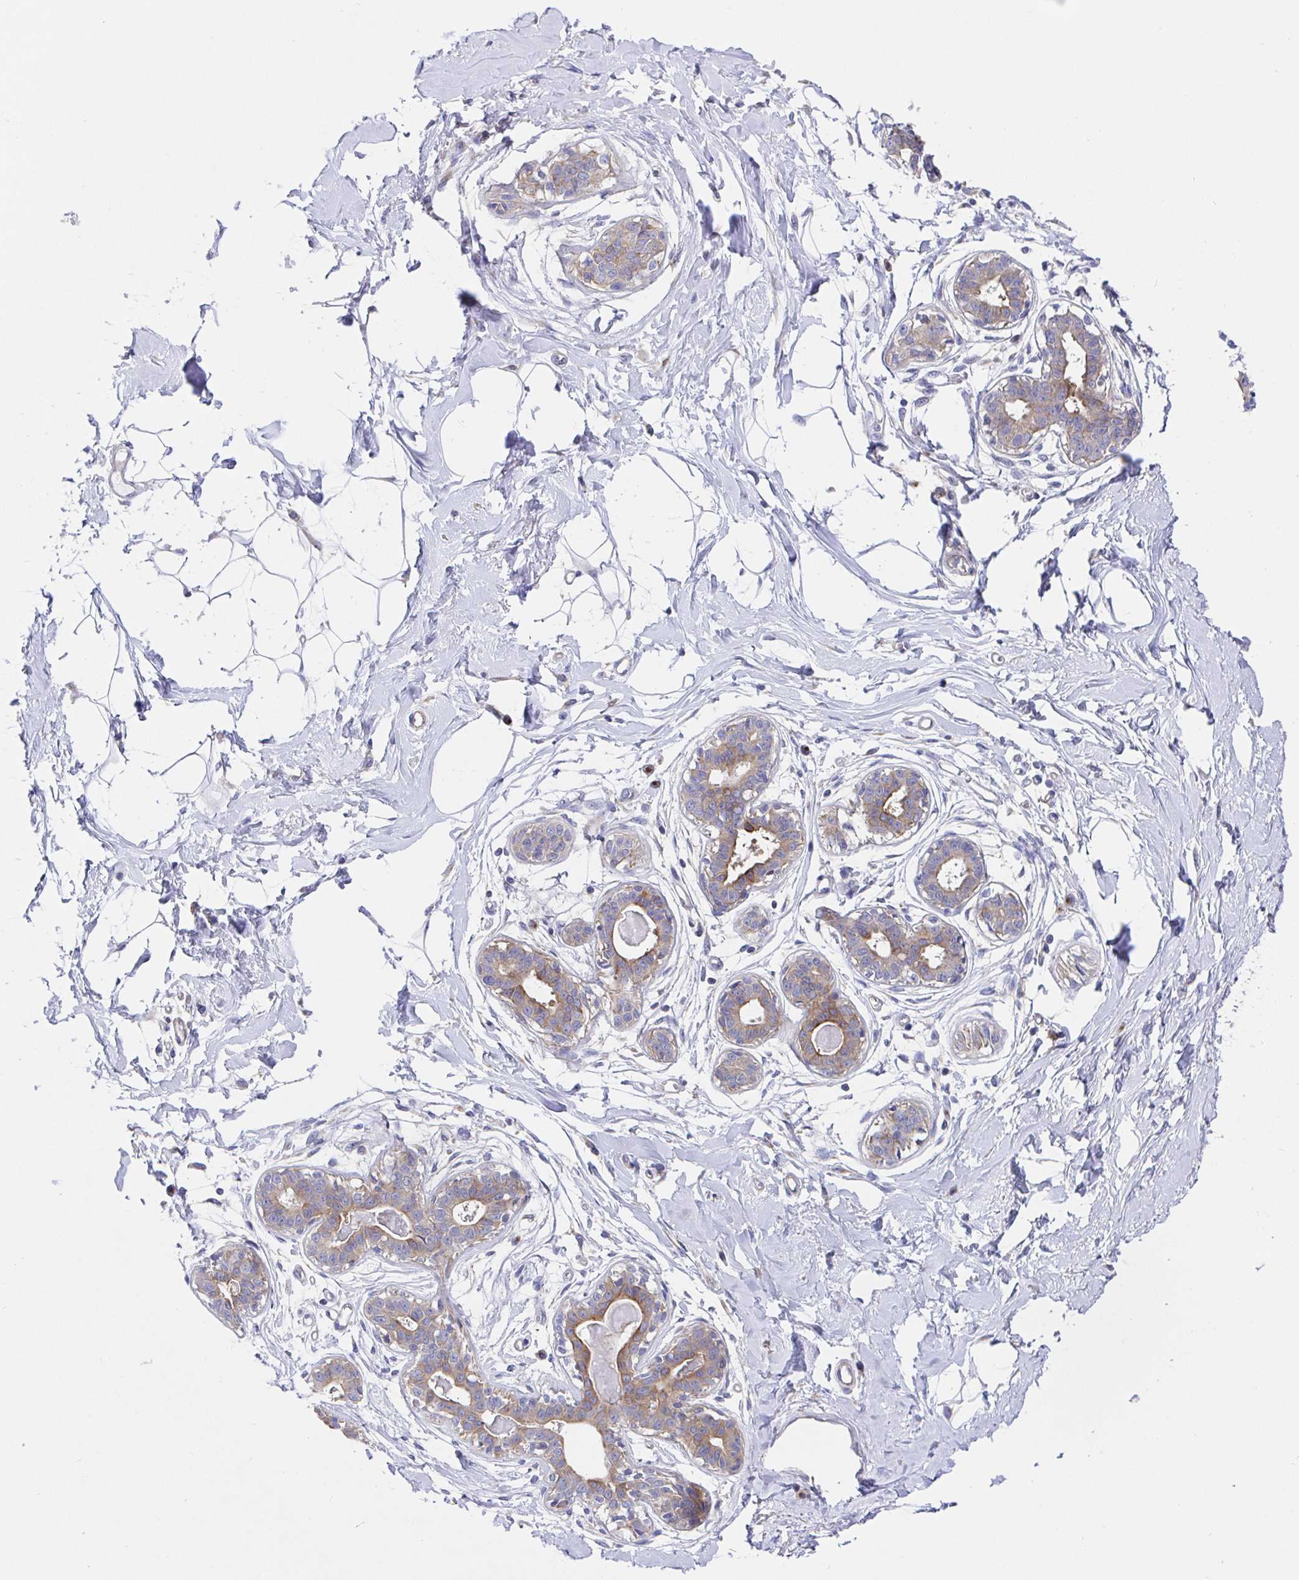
{"staining": {"intensity": "negative", "quantity": "none", "location": "none"}, "tissue": "breast", "cell_type": "Adipocytes", "image_type": "normal", "snomed": [{"axis": "morphology", "description": "Normal tissue, NOS"}, {"axis": "topography", "description": "Breast"}], "caption": "A photomicrograph of breast stained for a protein exhibits no brown staining in adipocytes. (Brightfield microscopy of DAB immunohistochemistry (IHC) at high magnification).", "gene": "GOLGA1", "patient": {"sex": "female", "age": 45}}